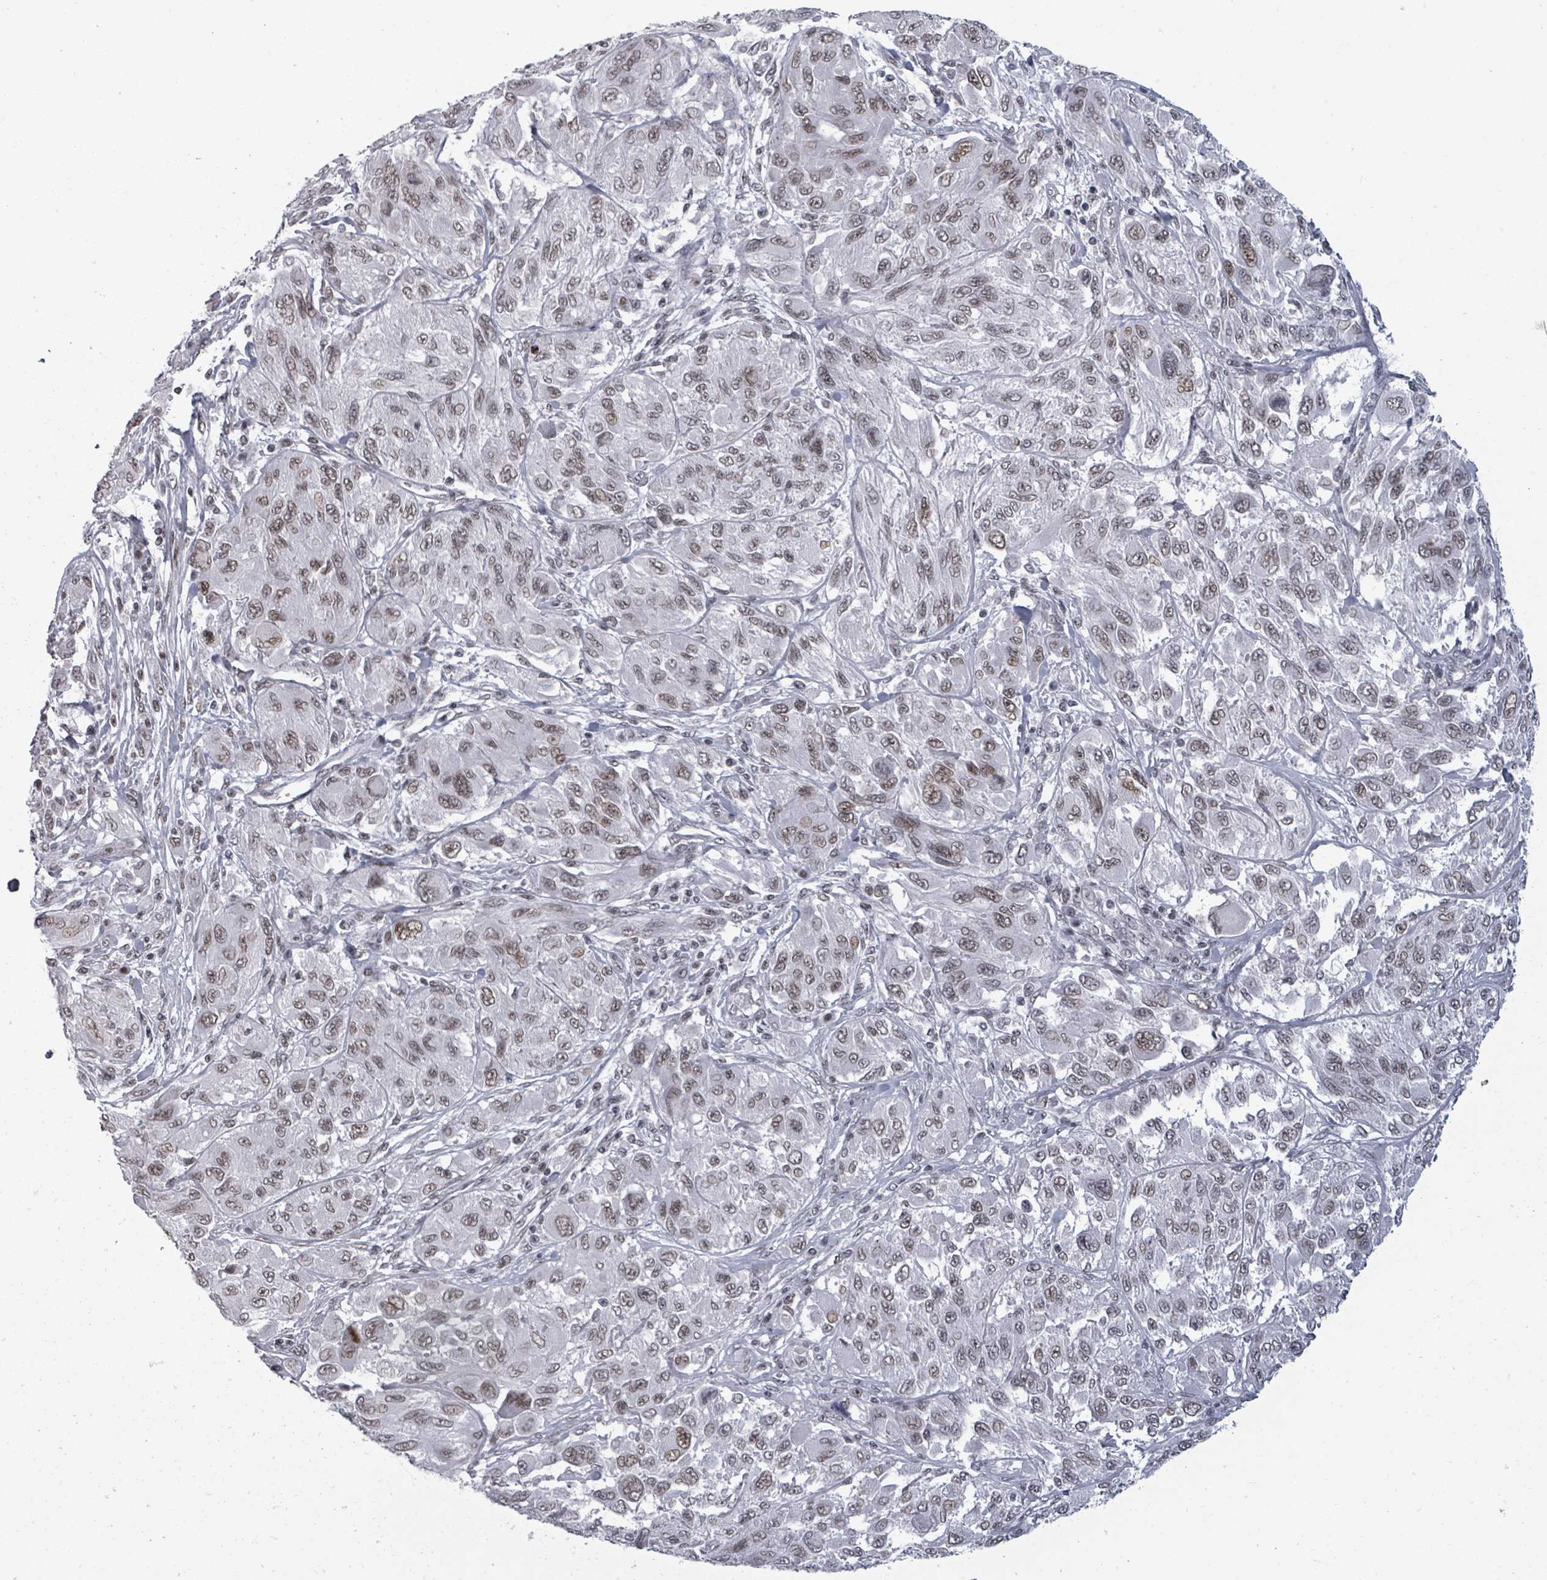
{"staining": {"intensity": "moderate", "quantity": "25%-75%", "location": "nuclear"}, "tissue": "melanoma", "cell_type": "Tumor cells", "image_type": "cancer", "snomed": [{"axis": "morphology", "description": "Malignant melanoma, NOS"}, {"axis": "topography", "description": "Skin"}], "caption": "Moderate nuclear protein expression is present in about 25%-75% of tumor cells in melanoma.", "gene": "ERCC5", "patient": {"sex": "female", "age": 91}}